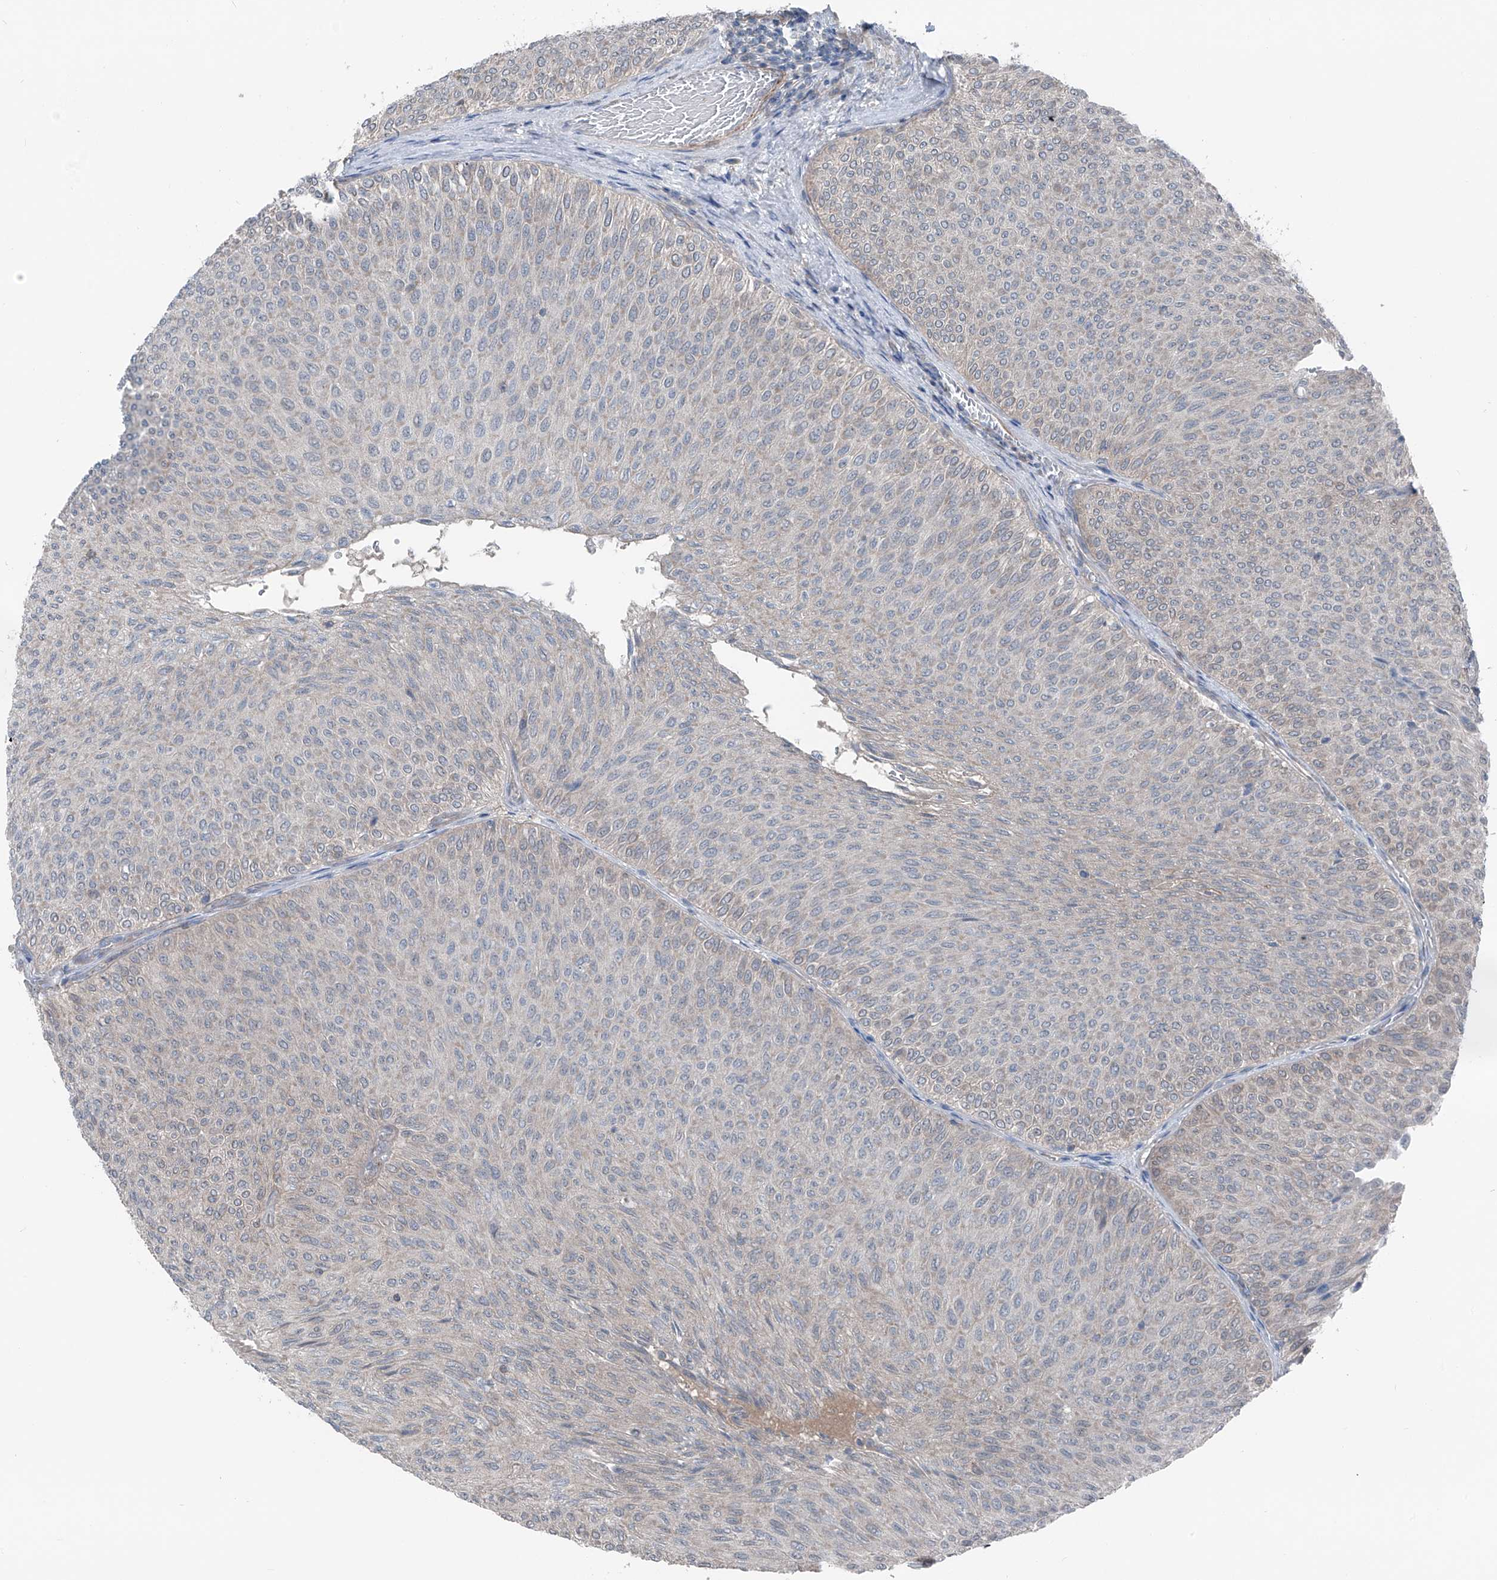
{"staining": {"intensity": "negative", "quantity": "none", "location": "none"}, "tissue": "urothelial cancer", "cell_type": "Tumor cells", "image_type": "cancer", "snomed": [{"axis": "morphology", "description": "Urothelial carcinoma, Low grade"}, {"axis": "topography", "description": "Urinary bladder"}], "caption": "High power microscopy micrograph of an immunohistochemistry micrograph of urothelial cancer, revealing no significant staining in tumor cells.", "gene": "HSPB11", "patient": {"sex": "male", "age": 78}}